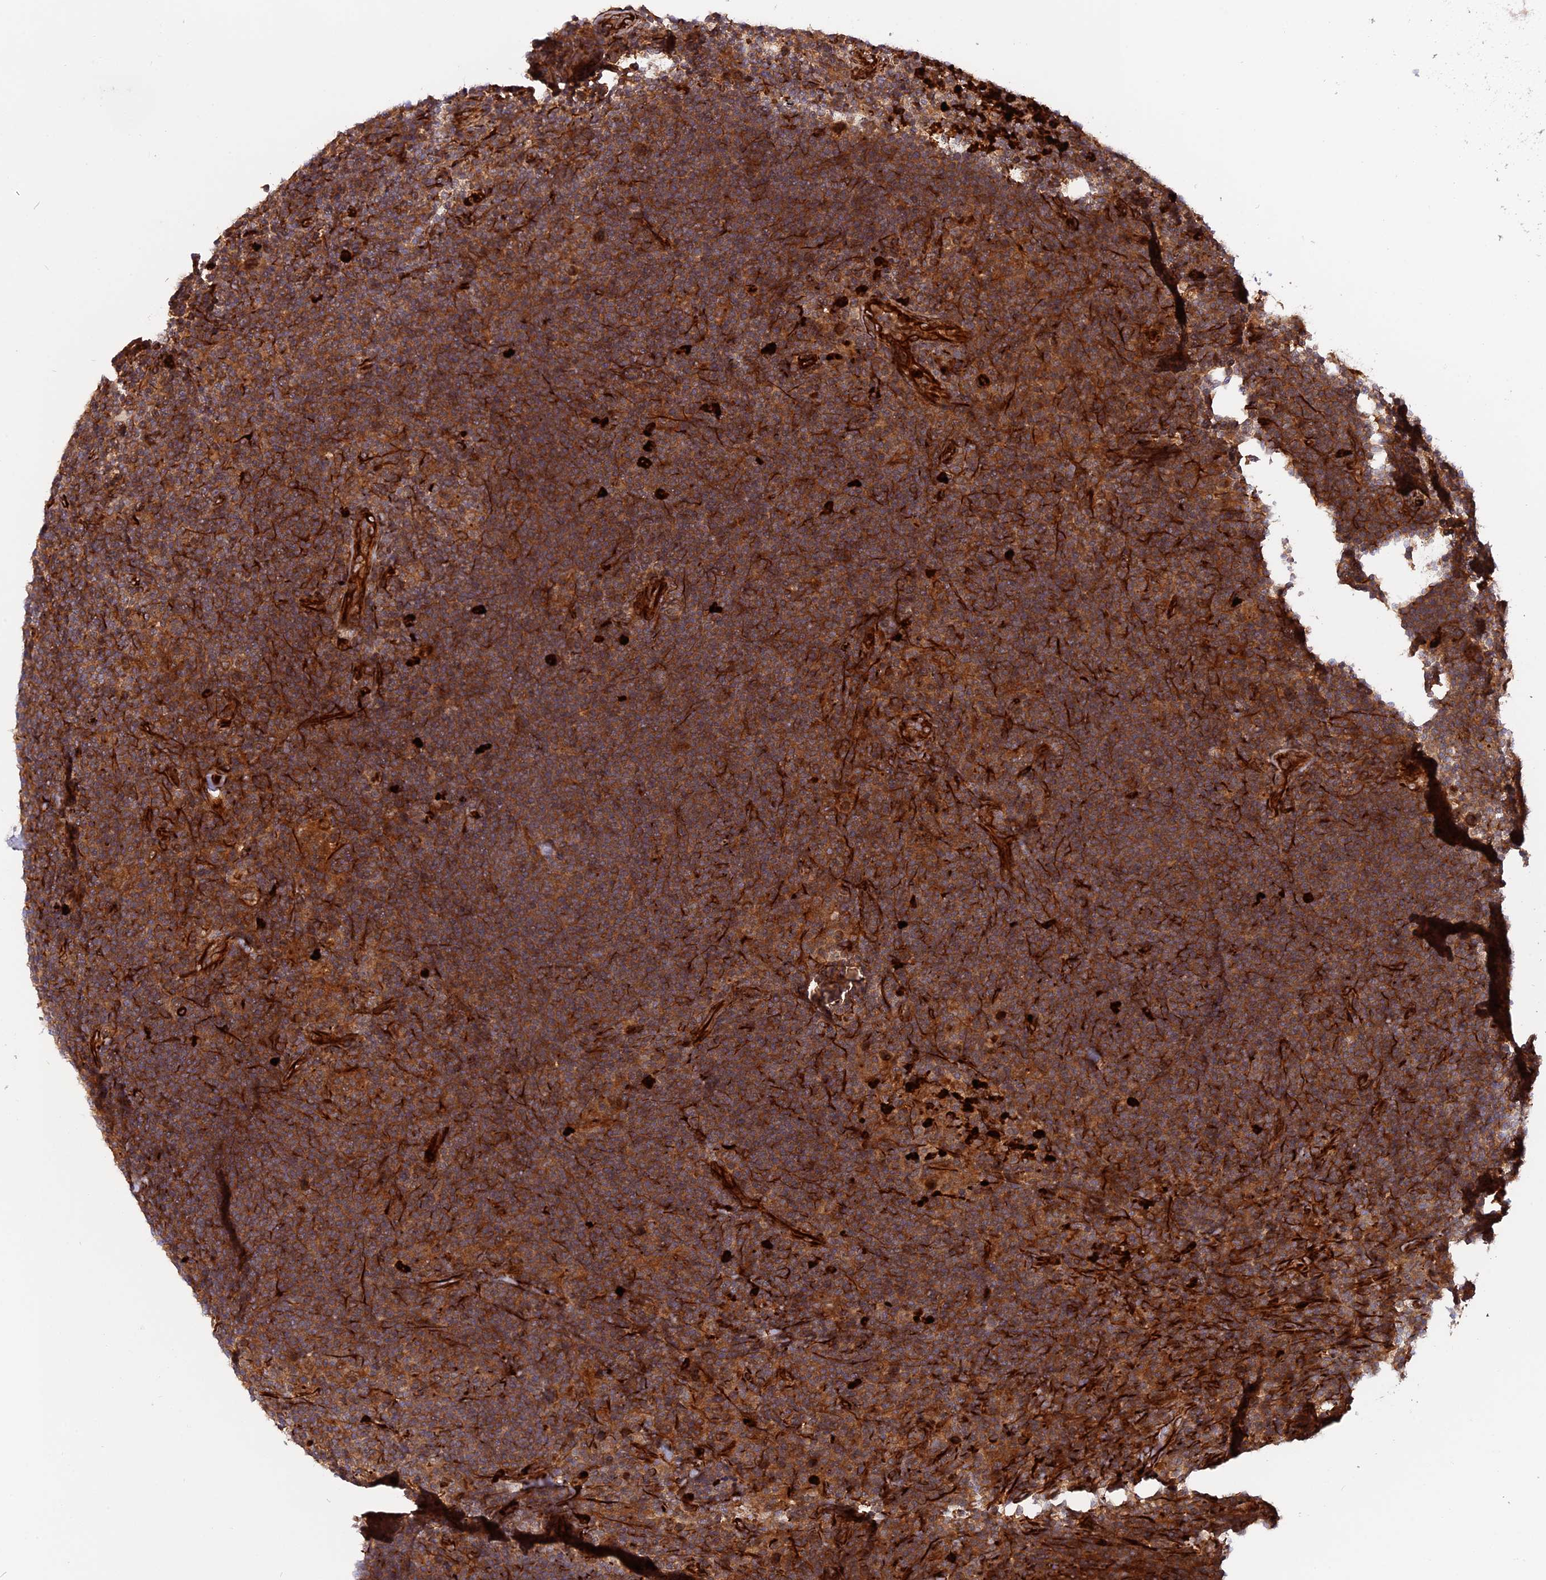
{"staining": {"intensity": "moderate", "quantity": ">75%", "location": "cytoplasmic/membranous"}, "tissue": "lymphoma", "cell_type": "Tumor cells", "image_type": "cancer", "snomed": [{"axis": "morphology", "description": "Hodgkin's disease, NOS"}, {"axis": "topography", "description": "Lymph node"}], "caption": "This image exhibits immunohistochemistry (IHC) staining of human Hodgkin's disease, with medium moderate cytoplasmic/membranous expression in about >75% of tumor cells.", "gene": "PHLDB3", "patient": {"sex": "female", "age": 57}}